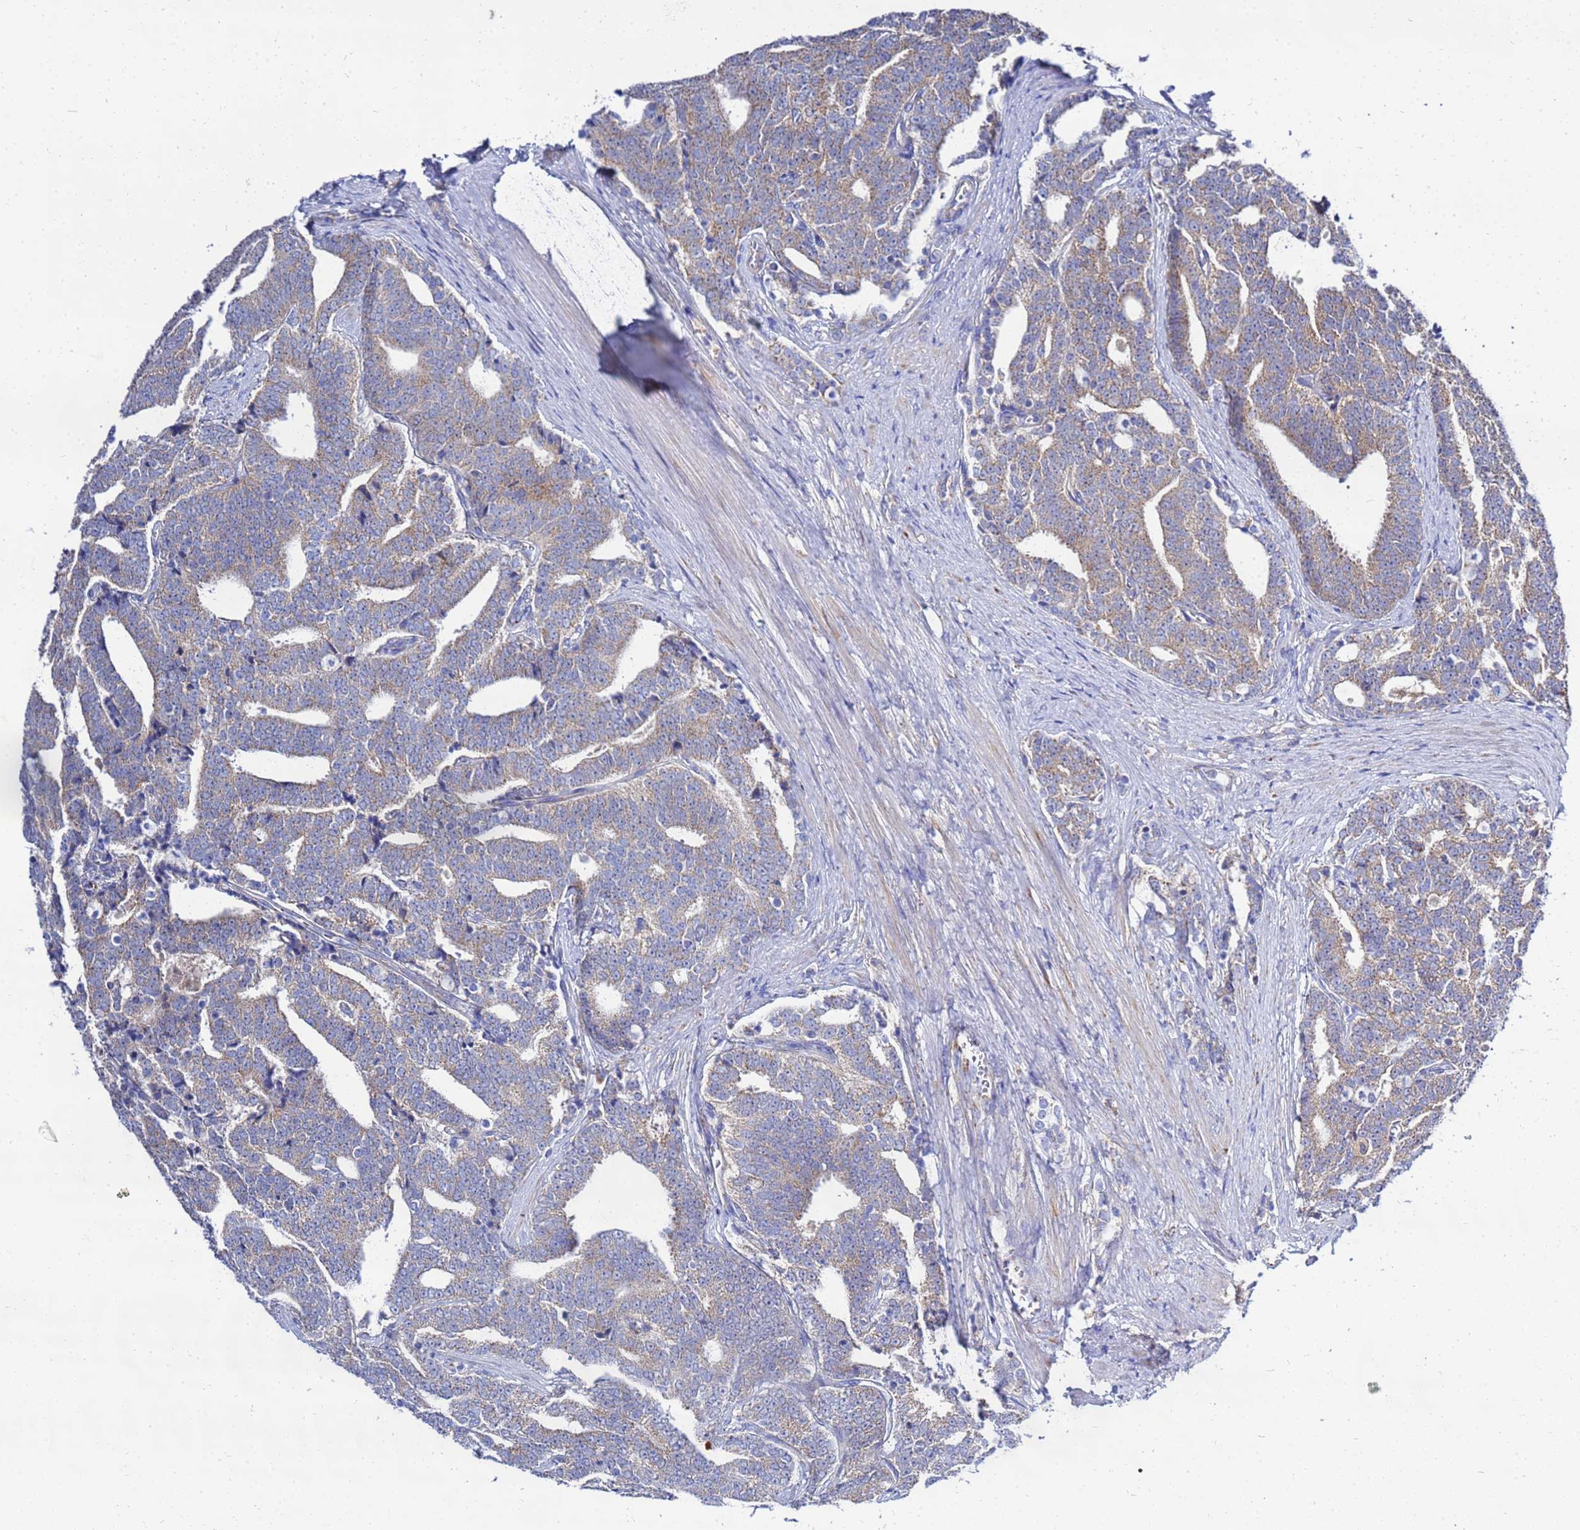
{"staining": {"intensity": "weak", "quantity": "25%-75%", "location": "cytoplasmic/membranous"}, "tissue": "prostate cancer", "cell_type": "Tumor cells", "image_type": "cancer", "snomed": [{"axis": "morphology", "description": "Adenocarcinoma, High grade"}, {"axis": "topography", "description": "Prostate and seminal vesicle, NOS"}], "caption": "Prostate adenocarcinoma (high-grade) stained with a brown dye demonstrates weak cytoplasmic/membranous positive expression in approximately 25%-75% of tumor cells.", "gene": "FAHD2A", "patient": {"sex": "male", "age": 67}}